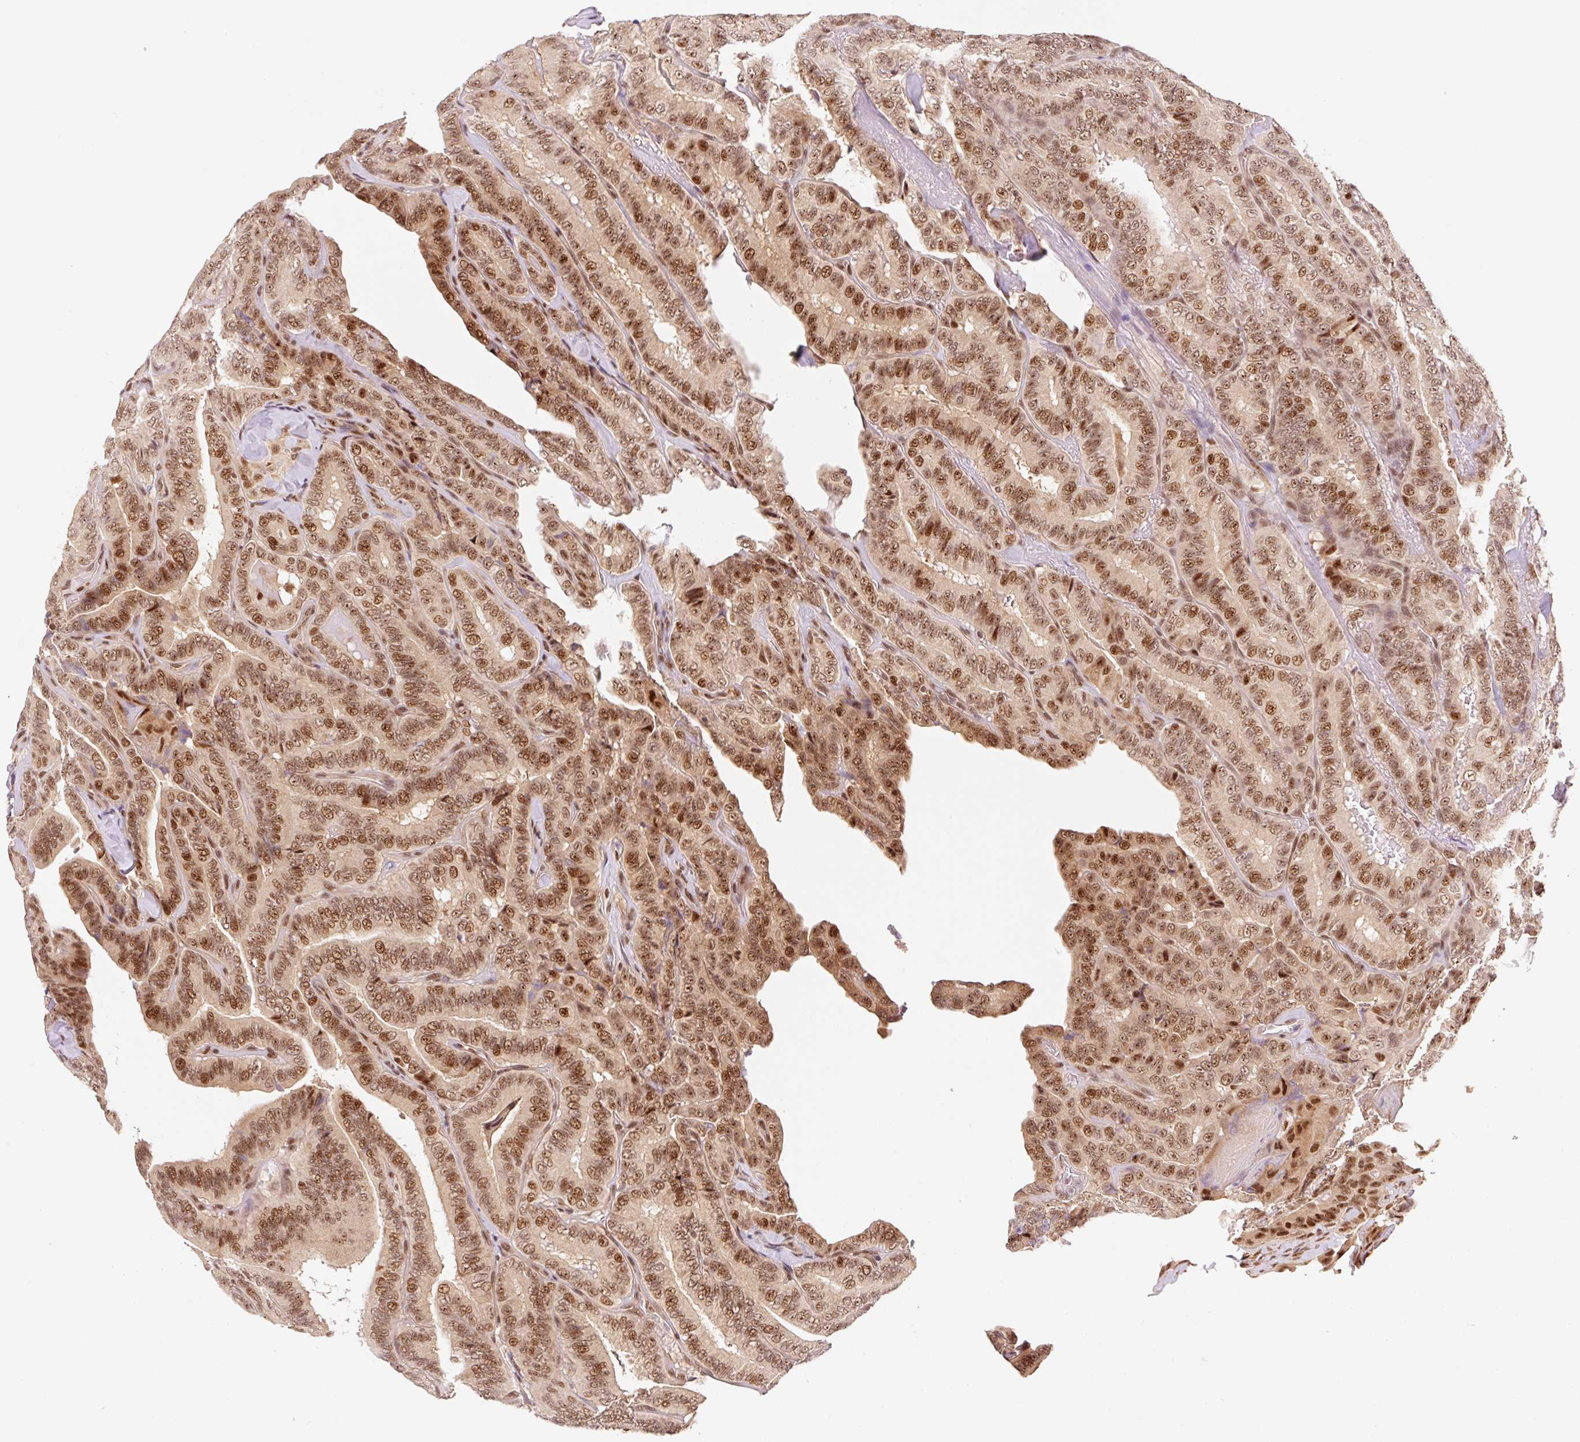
{"staining": {"intensity": "moderate", "quantity": ">75%", "location": "nuclear"}, "tissue": "thyroid cancer", "cell_type": "Tumor cells", "image_type": "cancer", "snomed": [{"axis": "morphology", "description": "Papillary adenocarcinoma, NOS"}, {"axis": "topography", "description": "Thyroid gland"}], "caption": "Tumor cells display medium levels of moderate nuclear positivity in about >75% of cells in human papillary adenocarcinoma (thyroid).", "gene": "INTS8", "patient": {"sex": "male", "age": 61}}